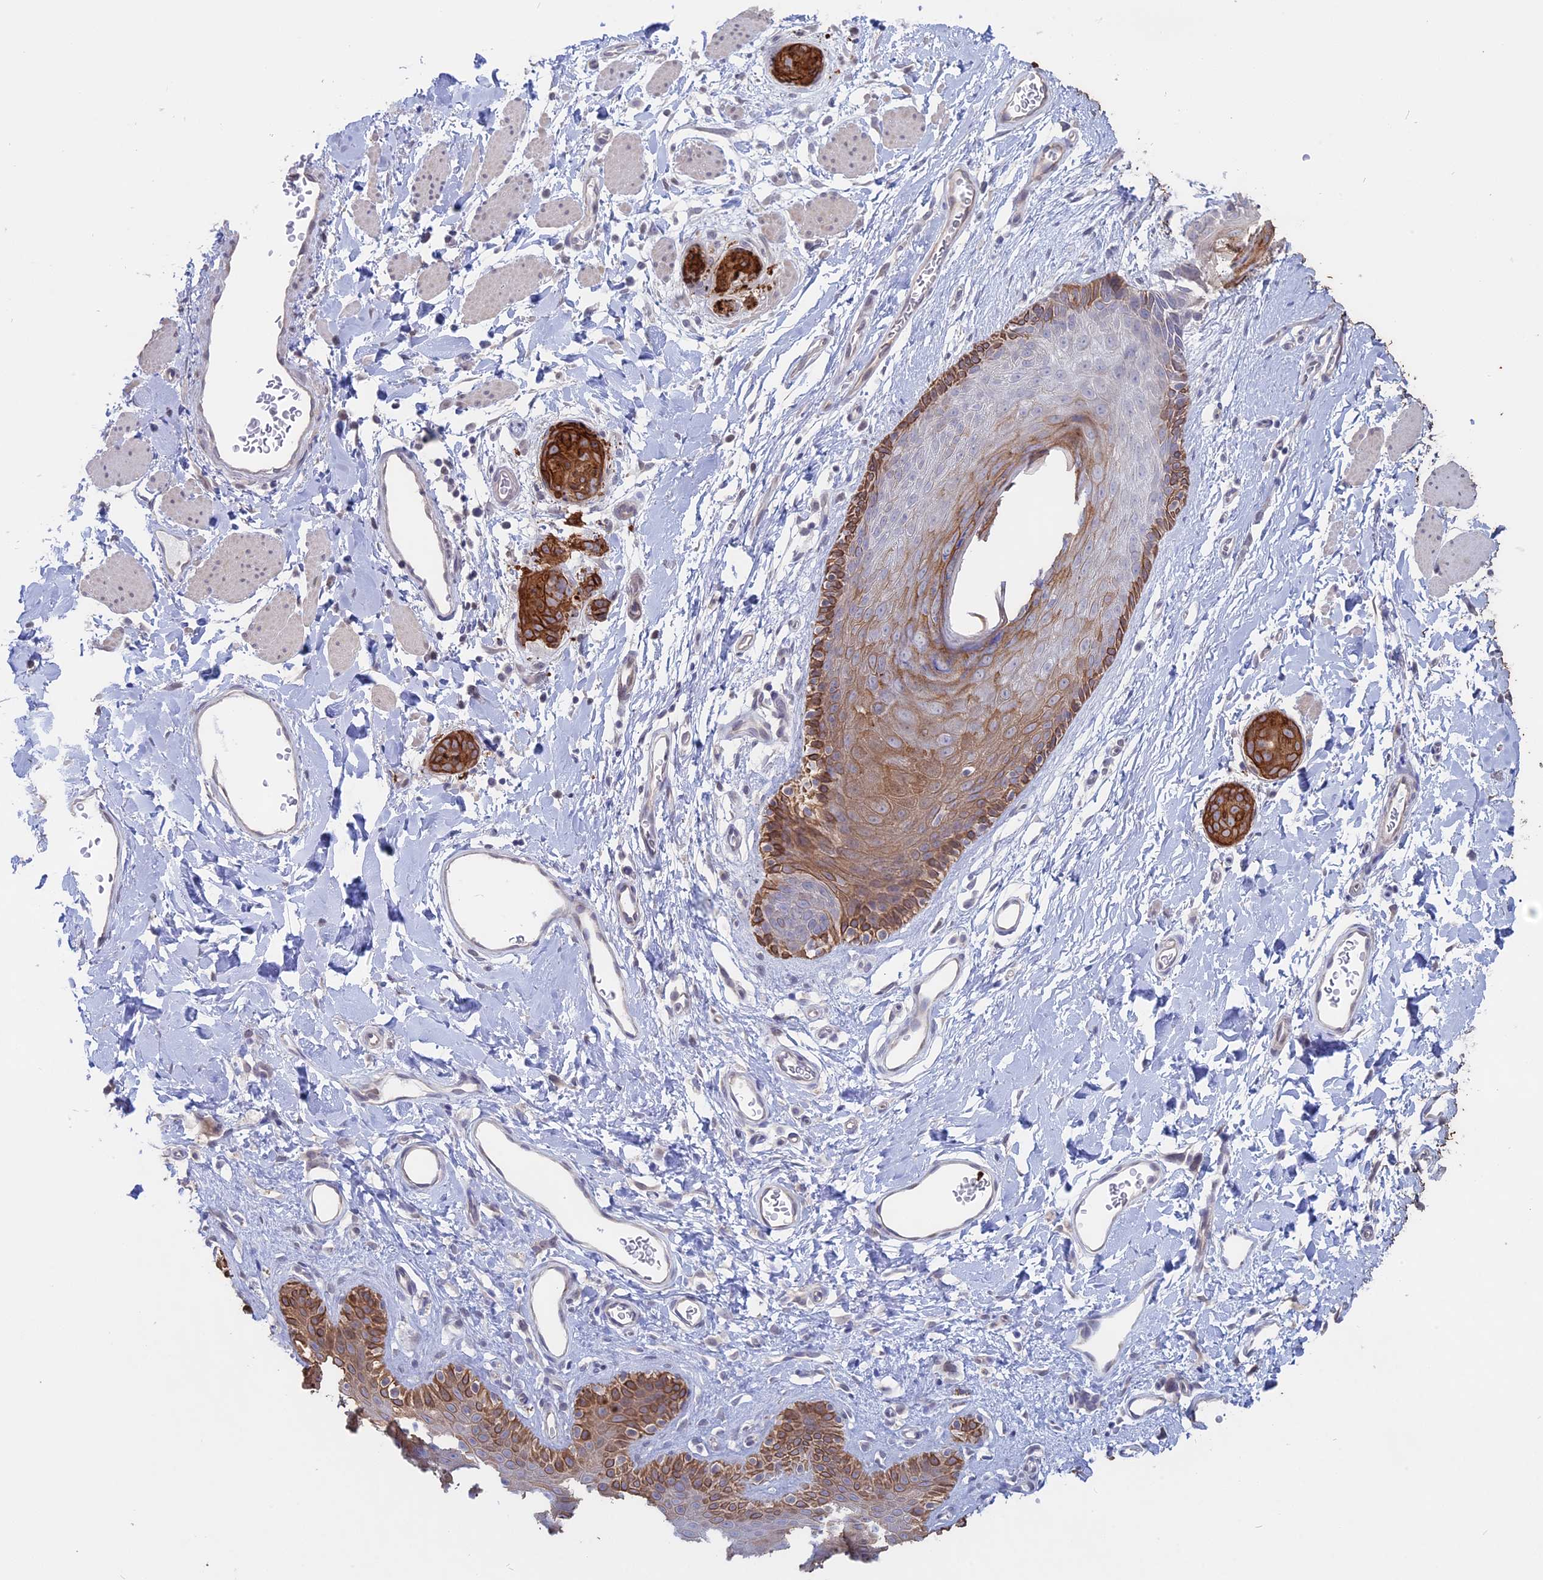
{"staining": {"intensity": "strong", "quantity": ">75%", "location": "cytoplasmic/membranous"}, "tissue": "skin cancer", "cell_type": "Tumor cells", "image_type": "cancer", "snomed": [{"axis": "morphology", "description": "Squamous cell carcinoma, NOS"}, {"axis": "topography", "description": "Skin"}, {"axis": "topography", "description": "Vulva"}], "caption": "A brown stain highlights strong cytoplasmic/membranous staining of a protein in squamous cell carcinoma (skin) tumor cells. The staining was performed using DAB, with brown indicating positive protein expression. Nuclei are stained blue with hematoxylin.", "gene": "MYO5B", "patient": {"sex": "female", "age": 85}}